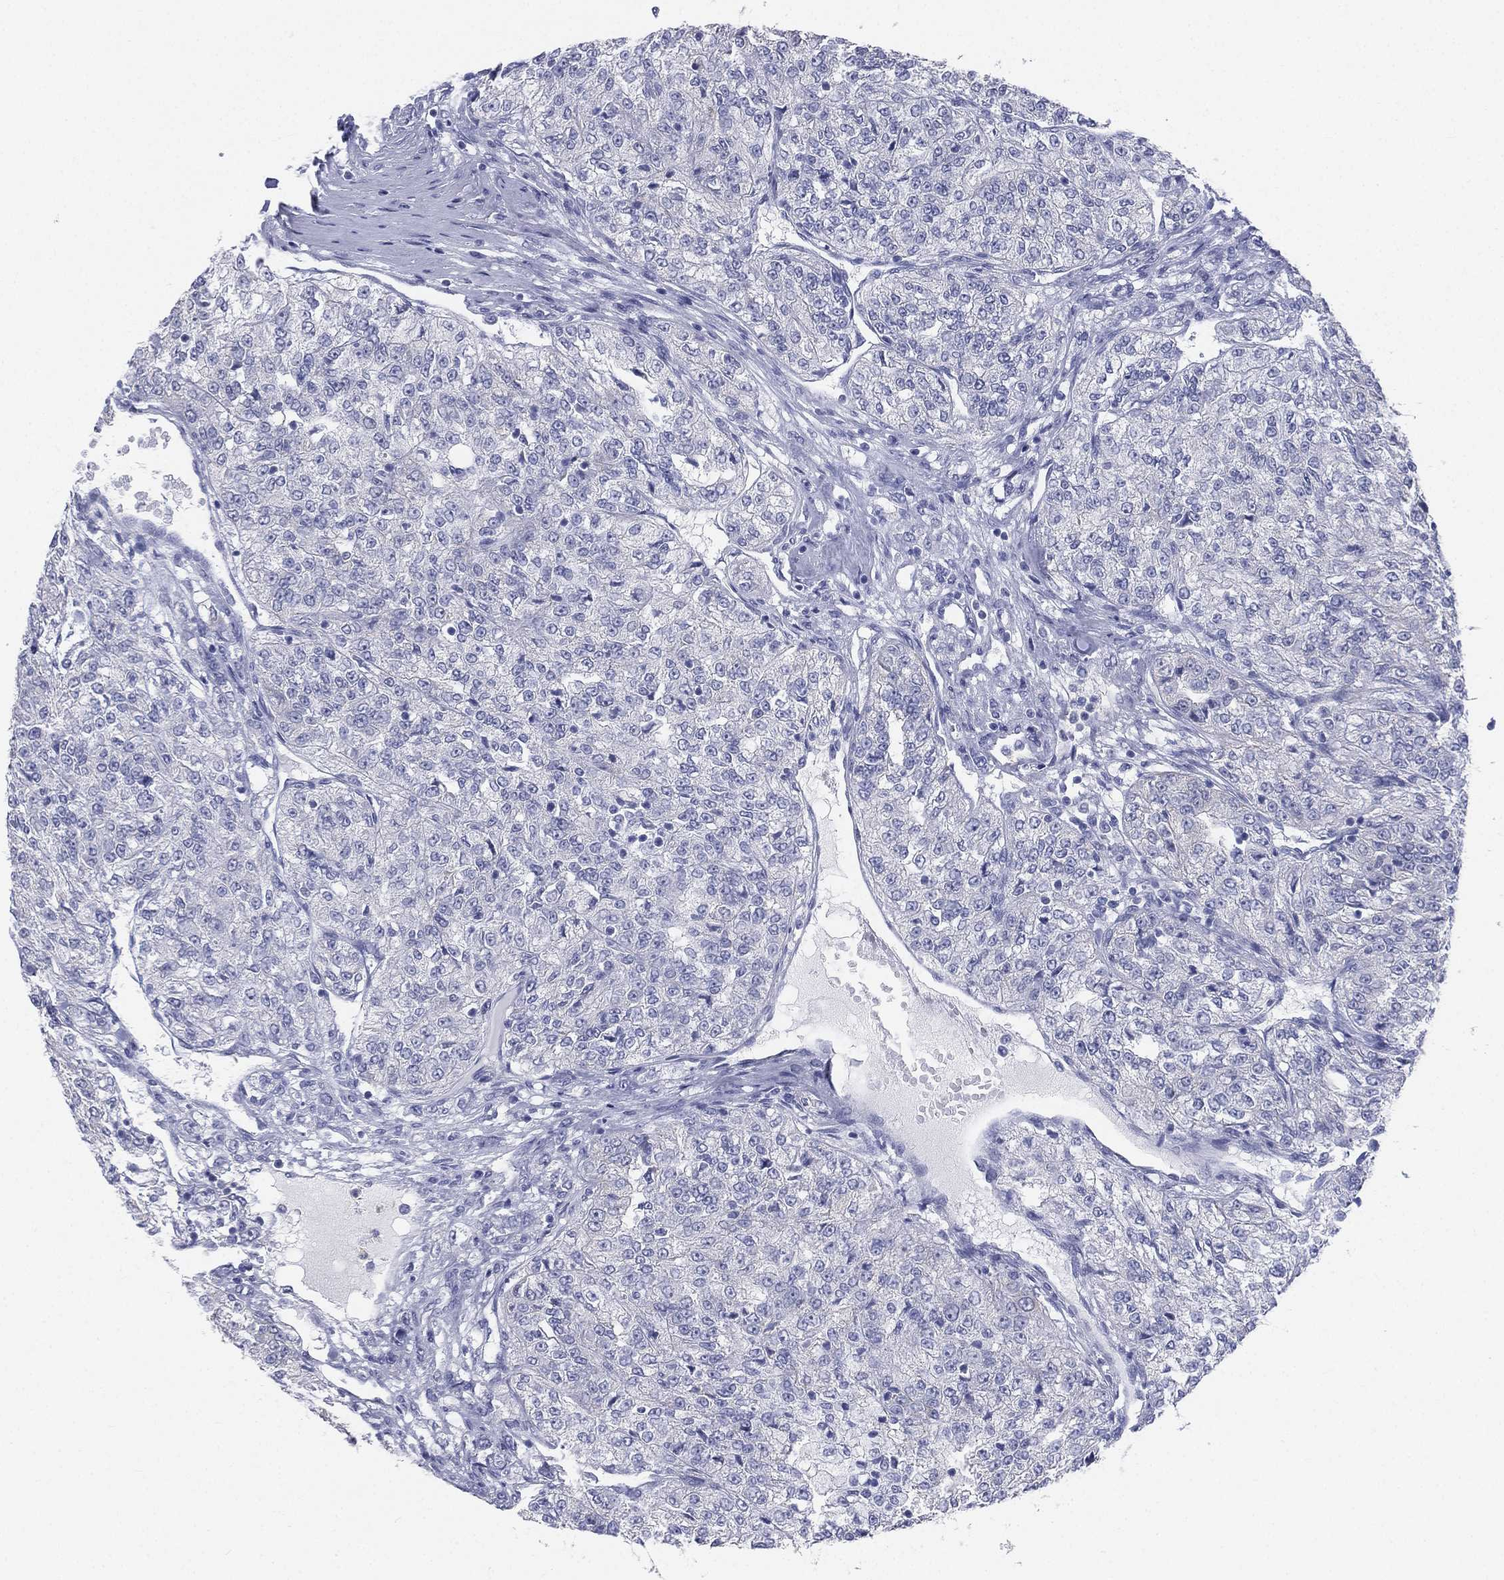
{"staining": {"intensity": "negative", "quantity": "none", "location": "none"}, "tissue": "renal cancer", "cell_type": "Tumor cells", "image_type": "cancer", "snomed": [{"axis": "morphology", "description": "Adenocarcinoma, NOS"}, {"axis": "topography", "description": "Kidney"}], "caption": "Immunohistochemistry of human adenocarcinoma (renal) shows no staining in tumor cells.", "gene": "CD22", "patient": {"sex": "female", "age": 63}}